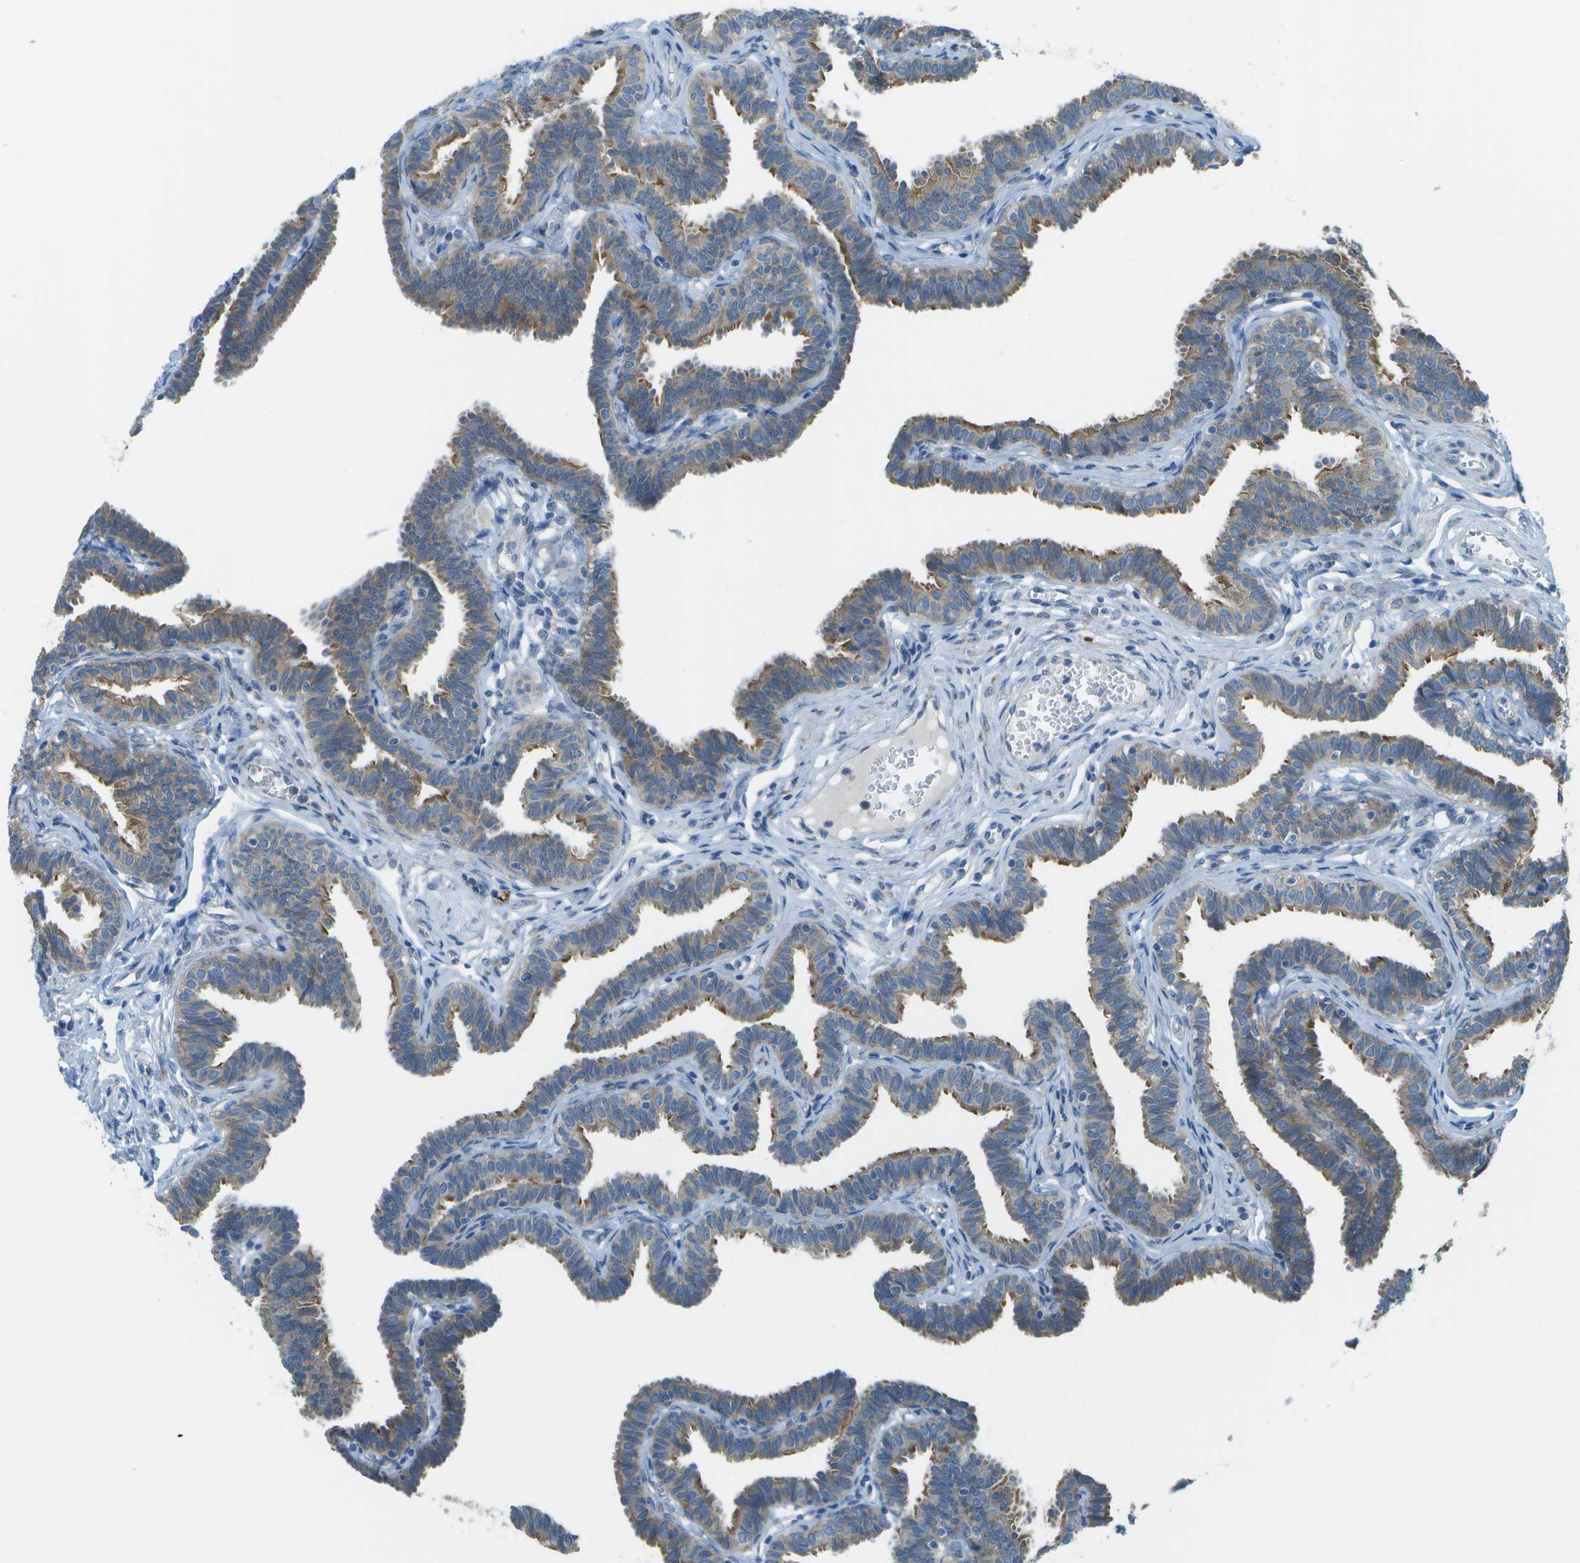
{"staining": {"intensity": "weak", "quantity": "25%-75%", "location": "cytoplasmic/membranous"}, "tissue": "fallopian tube", "cell_type": "Glandular cells", "image_type": "normal", "snomed": [{"axis": "morphology", "description": "Normal tissue, NOS"}, {"axis": "topography", "description": "Fallopian tube"}, {"axis": "topography", "description": "Ovary"}], "caption": "Brown immunohistochemical staining in benign fallopian tube reveals weak cytoplasmic/membranous expression in approximately 25%-75% of glandular cells.", "gene": "KCTD3", "patient": {"sex": "female", "age": 23}}